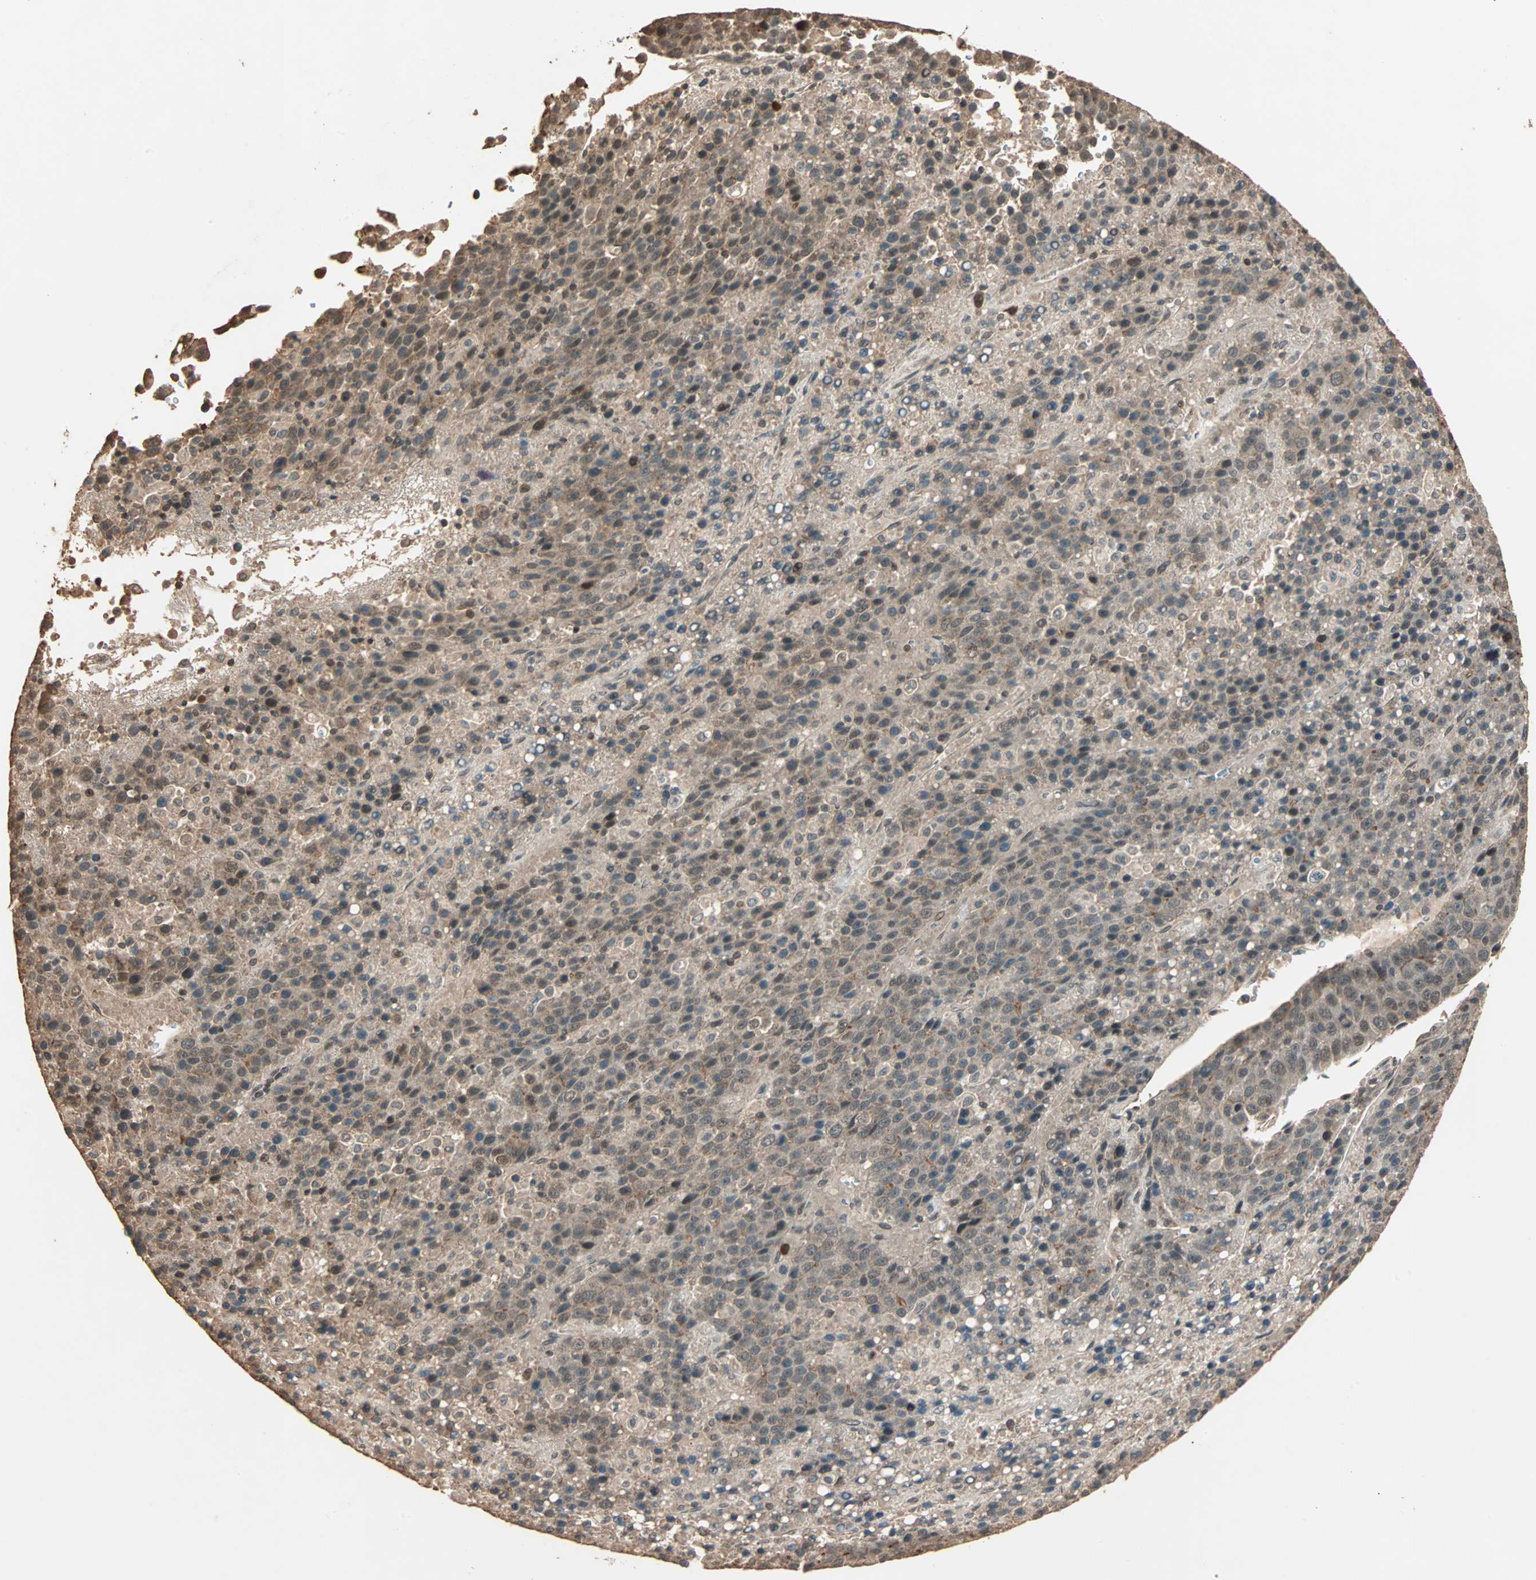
{"staining": {"intensity": "moderate", "quantity": "25%-75%", "location": "cytoplasmic/membranous,nuclear"}, "tissue": "liver cancer", "cell_type": "Tumor cells", "image_type": "cancer", "snomed": [{"axis": "morphology", "description": "Carcinoma, Hepatocellular, NOS"}, {"axis": "topography", "description": "Liver"}], "caption": "Immunohistochemical staining of liver cancer displays medium levels of moderate cytoplasmic/membranous and nuclear expression in approximately 25%-75% of tumor cells.", "gene": "ZBTB33", "patient": {"sex": "female", "age": 53}}